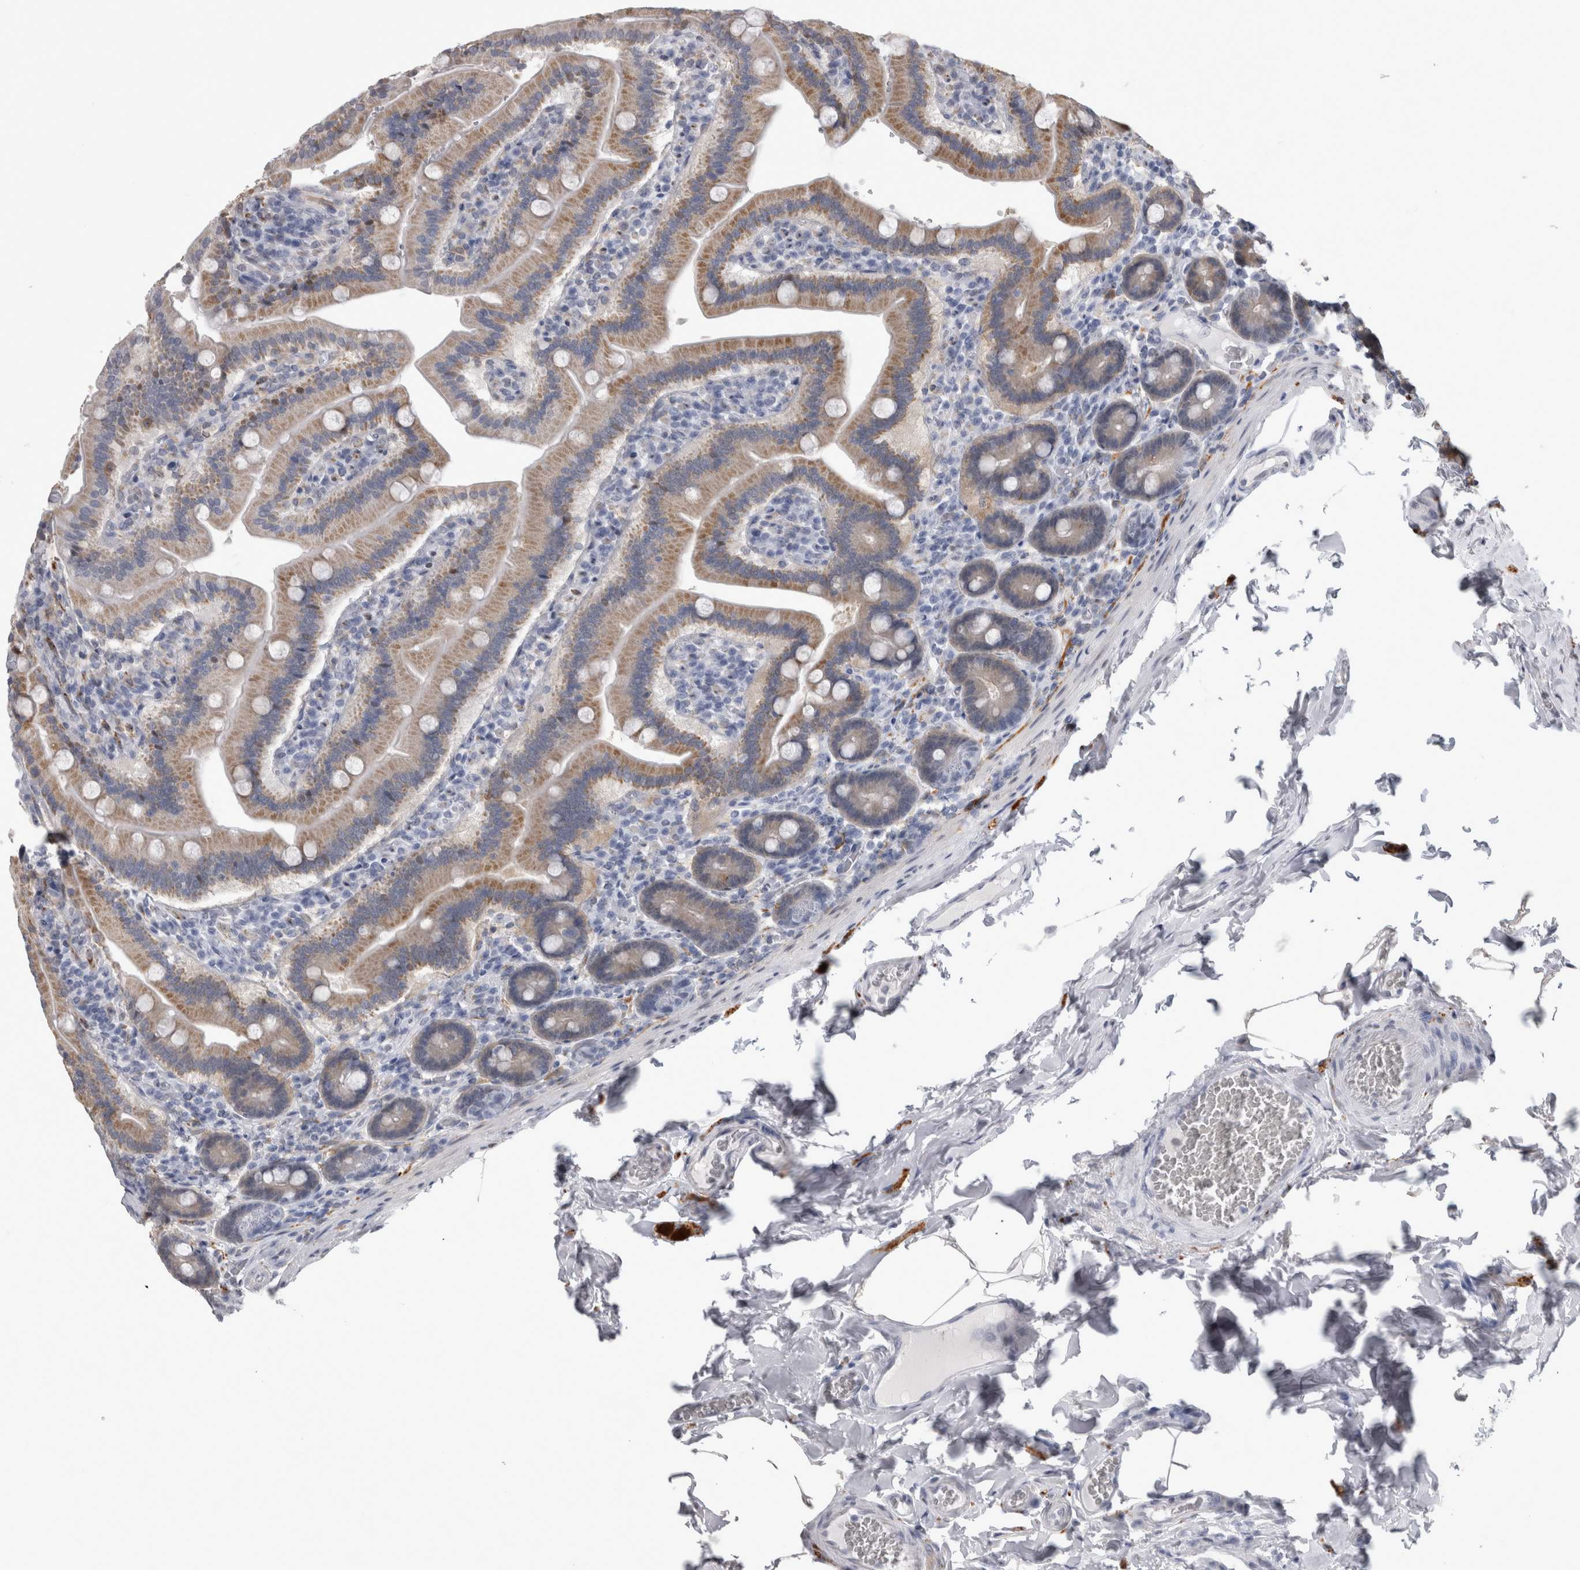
{"staining": {"intensity": "moderate", "quantity": "25%-75%", "location": "cytoplasmic/membranous"}, "tissue": "duodenum", "cell_type": "Glandular cells", "image_type": "normal", "snomed": [{"axis": "morphology", "description": "Normal tissue, NOS"}, {"axis": "topography", "description": "Duodenum"}], "caption": "Unremarkable duodenum reveals moderate cytoplasmic/membranous staining in approximately 25%-75% of glandular cells, visualized by immunohistochemistry. Nuclei are stained in blue.", "gene": "ACOT7", "patient": {"sex": "female", "age": 62}}